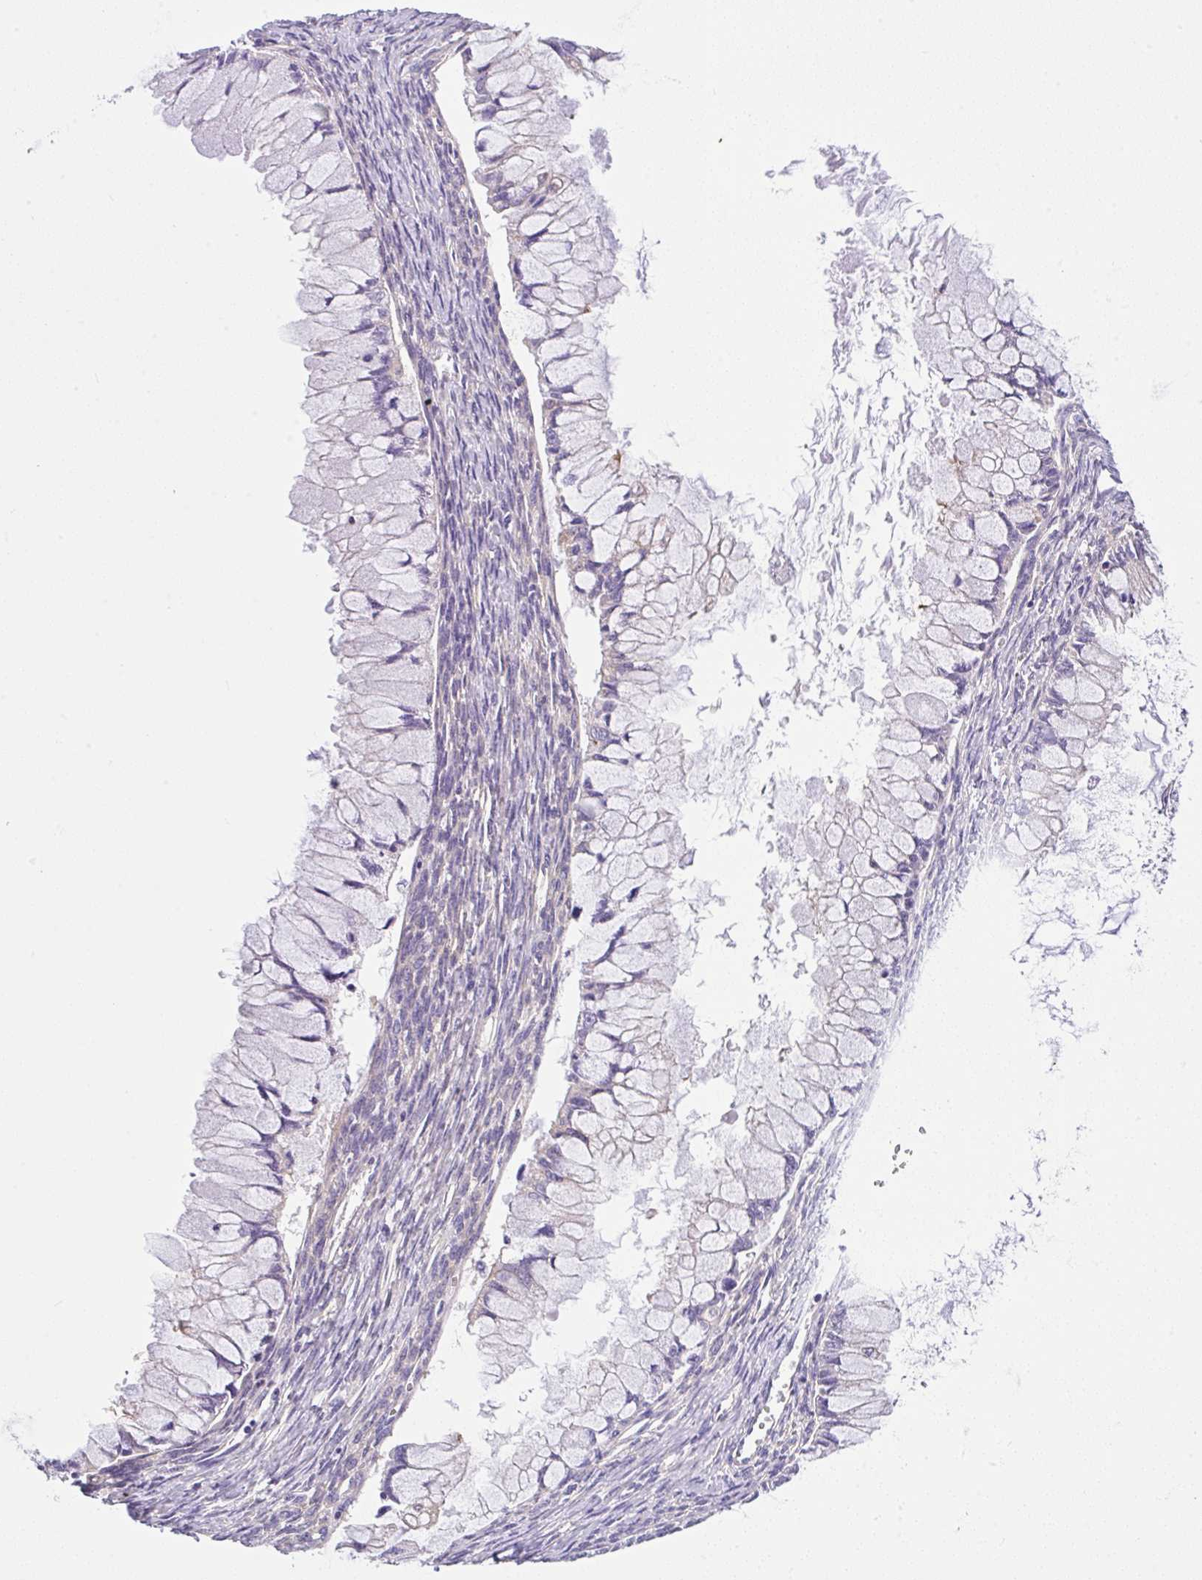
{"staining": {"intensity": "negative", "quantity": "none", "location": "none"}, "tissue": "ovarian cancer", "cell_type": "Tumor cells", "image_type": "cancer", "snomed": [{"axis": "morphology", "description": "Cystadenocarcinoma, mucinous, NOS"}, {"axis": "topography", "description": "Ovary"}], "caption": "High magnification brightfield microscopy of ovarian cancer (mucinous cystadenocarcinoma) stained with DAB (brown) and counterstained with hematoxylin (blue): tumor cells show no significant expression. (Immunohistochemistry, brightfield microscopy, high magnification).", "gene": "GFPT2", "patient": {"sex": "female", "age": 34}}